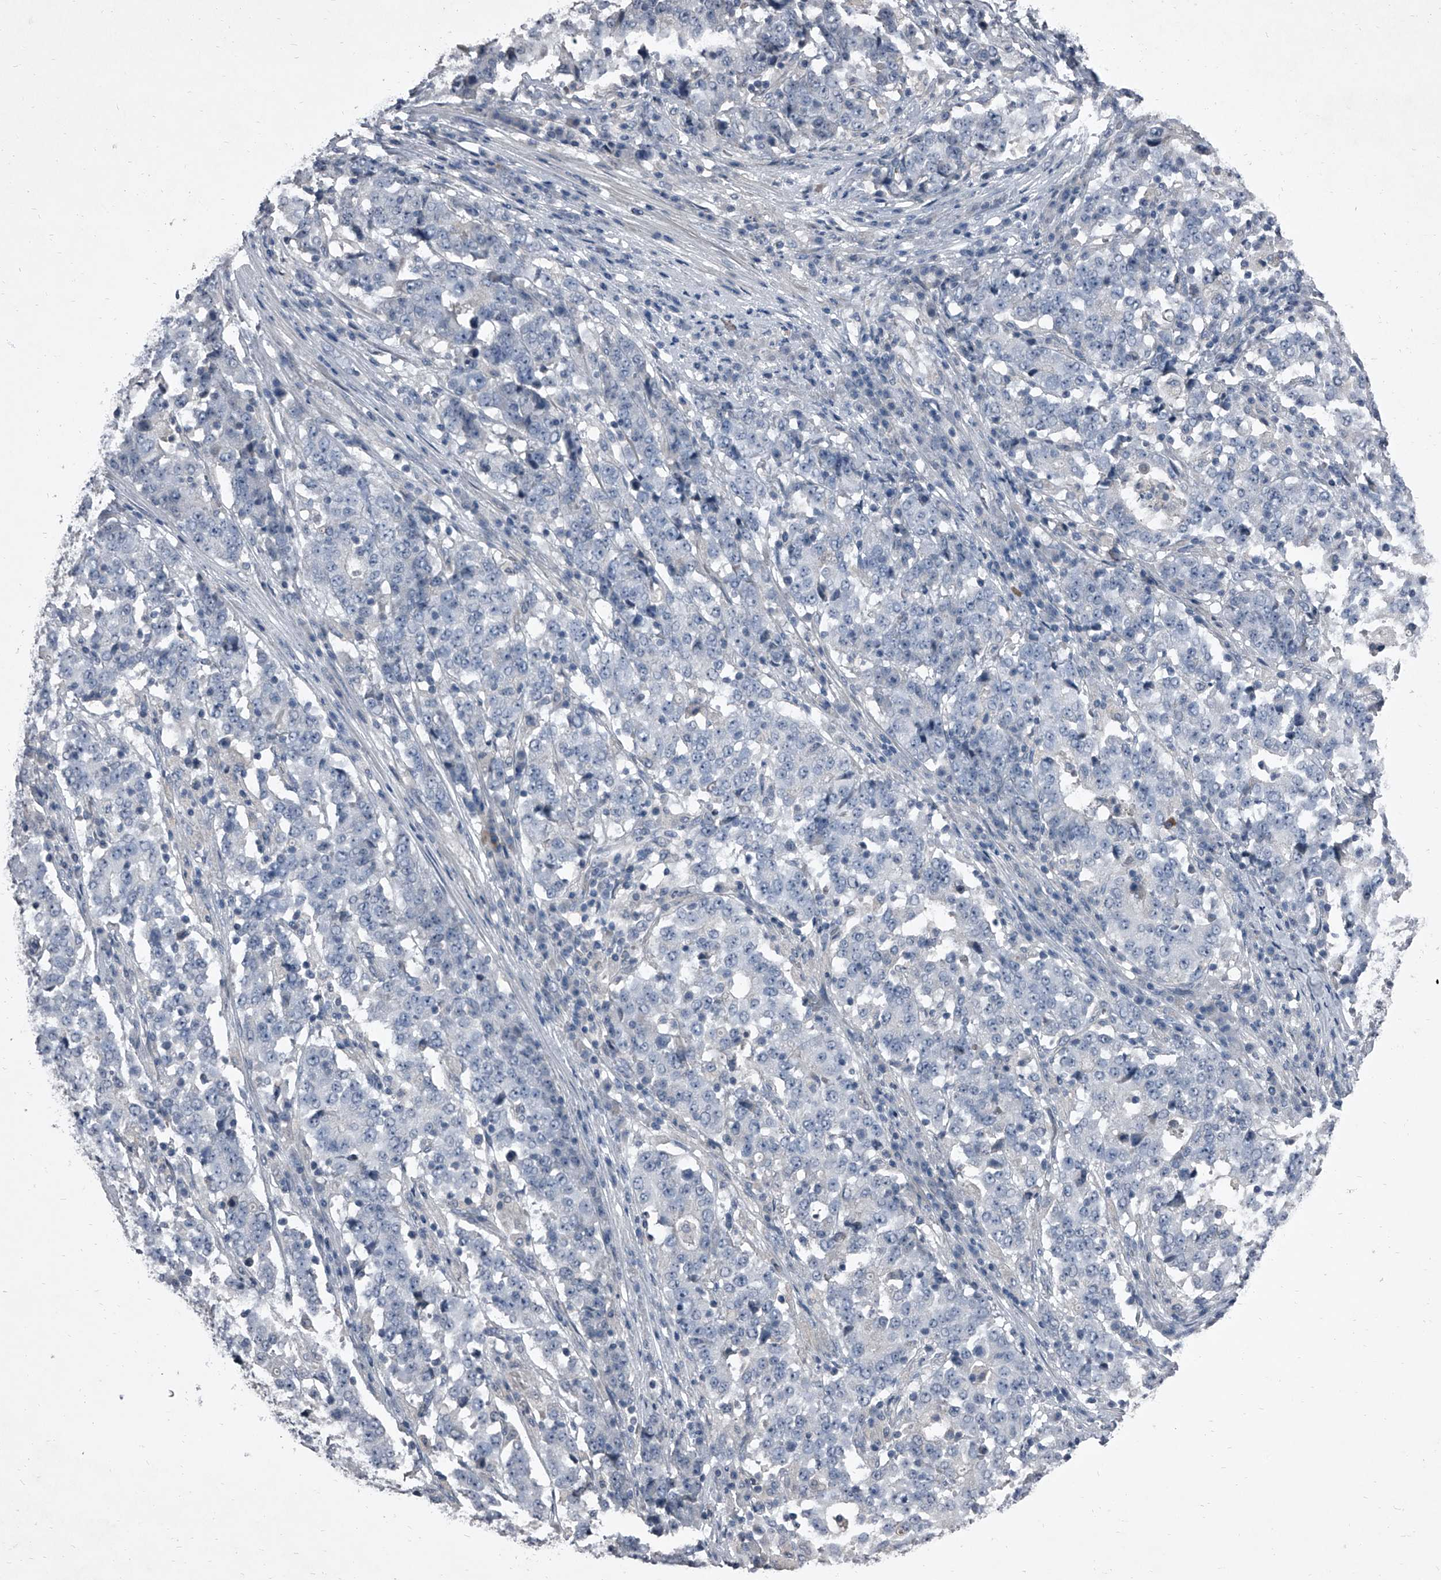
{"staining": {"intensity": "negative", "quantity": "none", "location": "none"}, "tissue": "stomach cancer", "cell_type": "Tumor cells", "image_type": "cancer", "snomed": [{"axis": "morphology", "description": "Adenocarcinoma, NOS"}, {"axis": "topography", "description": "Stomach"}], "caption": "Immunohistochemistry (IHC) image of stomach cancer (adenocarcinoma) stained for a protein (brown), which reveals no staining in tumor cells. (DAB immunohistochemistry (IHC), high magnification).", "gene": "HEPHL1", "patient": {"sex": "male", "age": 59}}